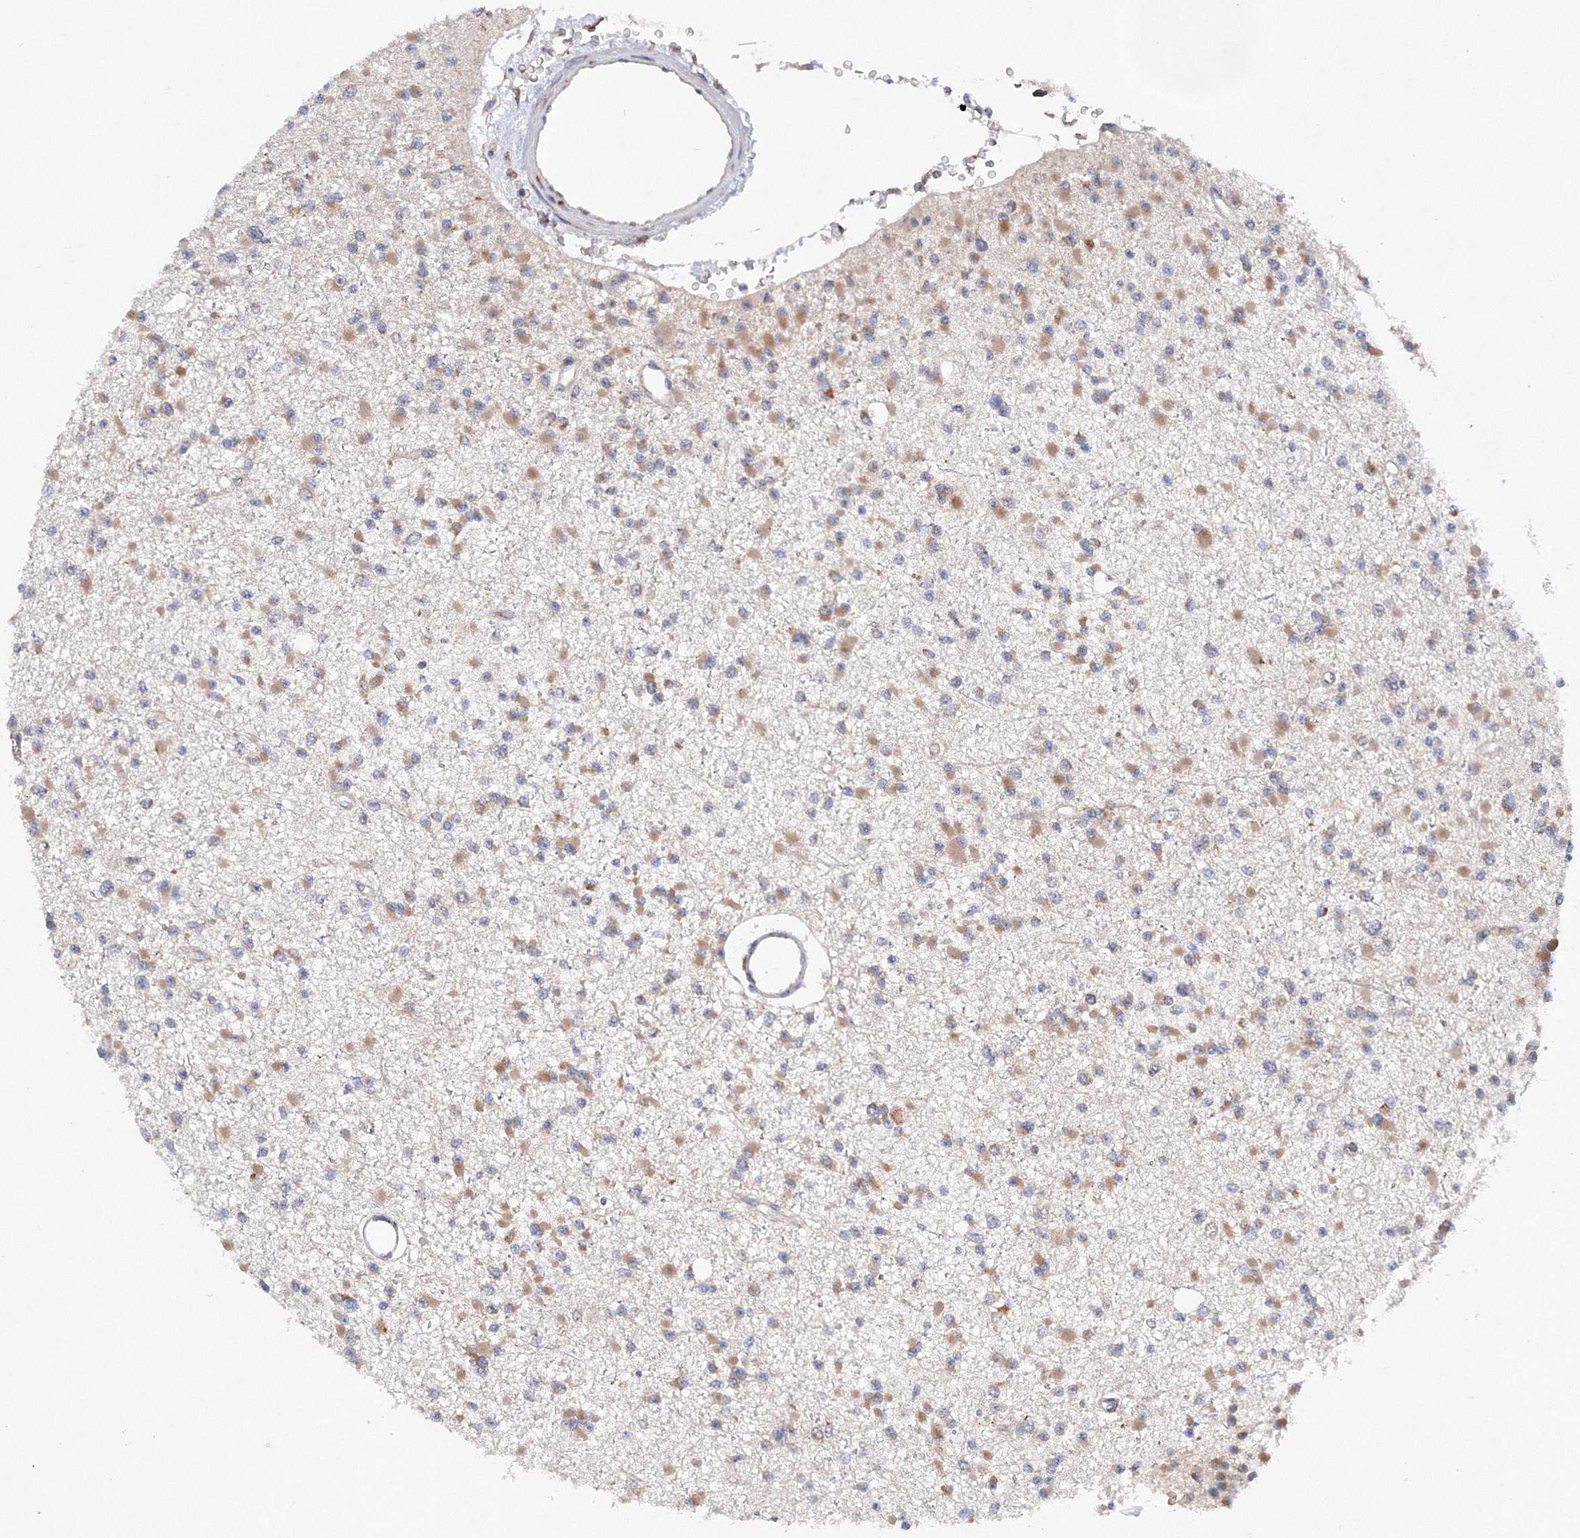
{"staining": {"intensity": "moderate", "quantity": "25%-75%", "location": "cytoplasmic/membranous"}, "tissue": "glioma", "cell_type": "Tumor cells", "image_type": "cancer", "snomed": [{"axis": "morphology", "description": "Glioma, malignant, Low grade"}, {"axis": "topography", "description": "Brain"}], "caption": "Human glioma stained with a brown dye displays moderate cytoplasmic/membranous positive positivity in about 25%-75% of tumor cells.", "gene": "DIS3L2", "patient": {"sex": "female", "age": 22}}